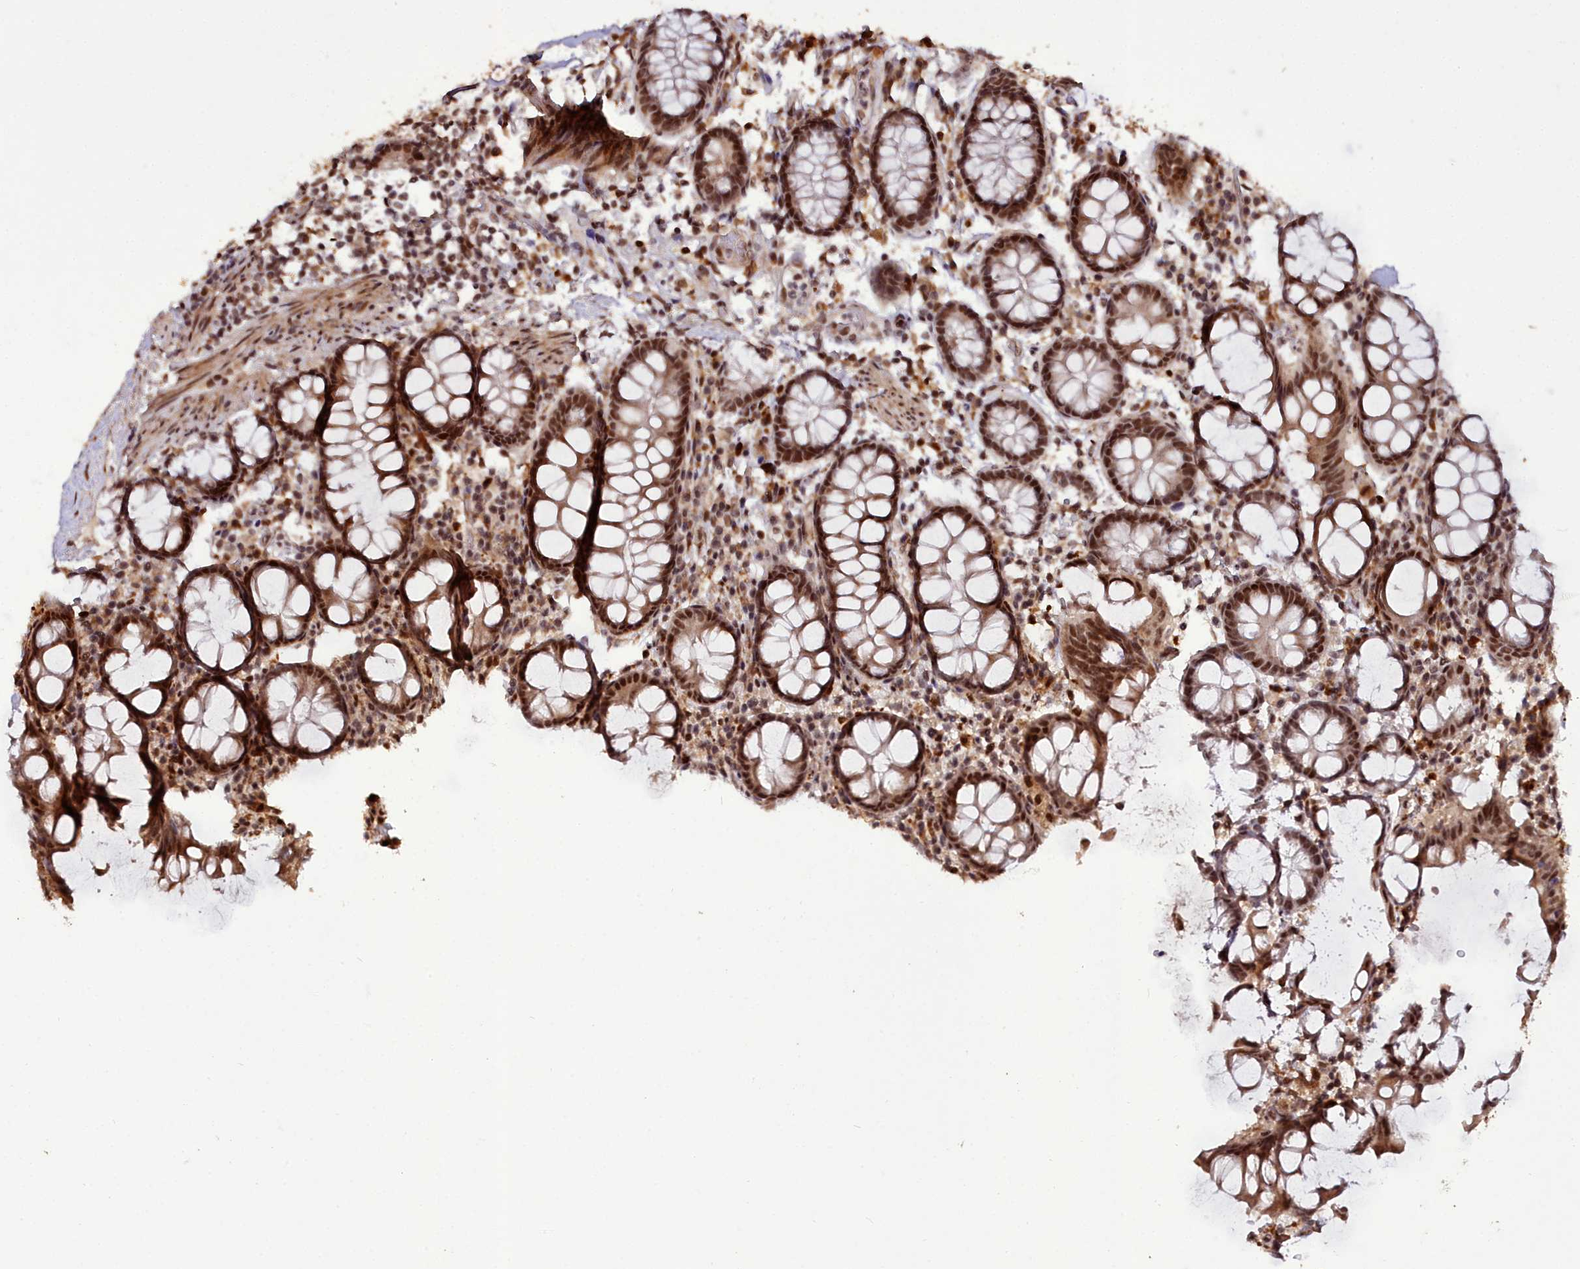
{"staining": {"intensity": "weak", "quantity": ">75%", "location": "cytoplasmic/membranous,nuclear"}, "tissue": "colon", "cell_type": "Endothelial cells", "image_type": "normal", "snomed": [{"axis": "morphology", "description": "Normal tissue, NOS"}, {"axis": "topography", "description": "Colon"}], "caption": "Weak cytoplasmic/membranous,nuclear expression for a protein is identified in about >75% of endothelial cells of benign colon using IHC.", "gene": "CXXC1", "patient": {"sex": "female", "age": 79}}